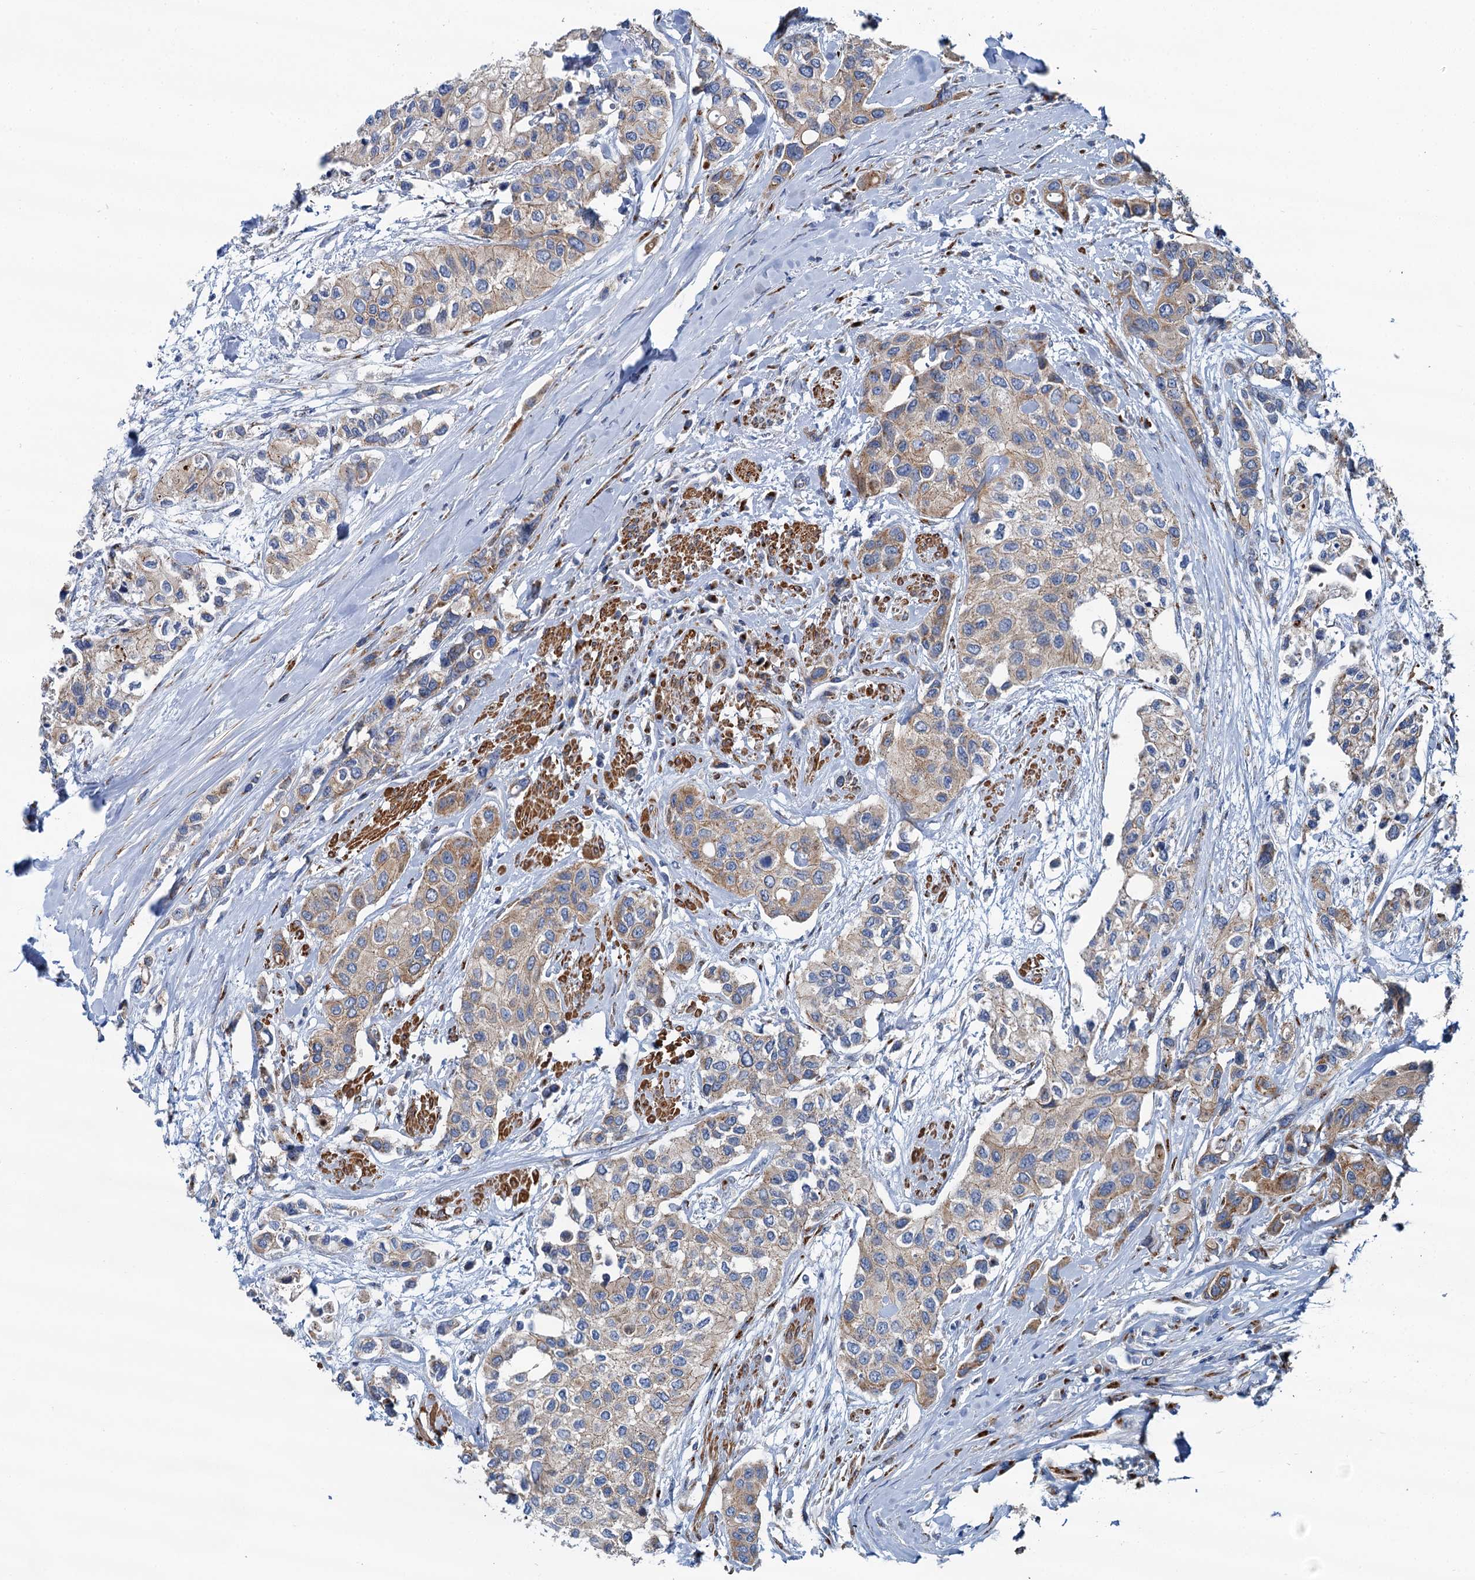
{"staining": {"intensity": "moderate", "quantity": "25%-75%", "location": "cytoplasmic/membranous"}, "tissue": "urothelial cancer", "cell_type": "Tumor cells", "image_type": "cancer", "snomed": [{"axis": "morphology", "description": "Normal tissue, NOS"}, {"axis": "morphology", "description": "Urothelial carcinoma, High grade"}, {"axis": "topography", "description": "Vascular tissue"}, {"axis": "topography", "description": "Urinary bladder"}], "caption": "Immunohistochemical staining of human urothelial cancer shows moderate cytoplasmic/membranous protein expression in approximately 25%-75% of tumor cells.", "gene": "BET1L", "patient": {"sex": "female", "age": 56}}